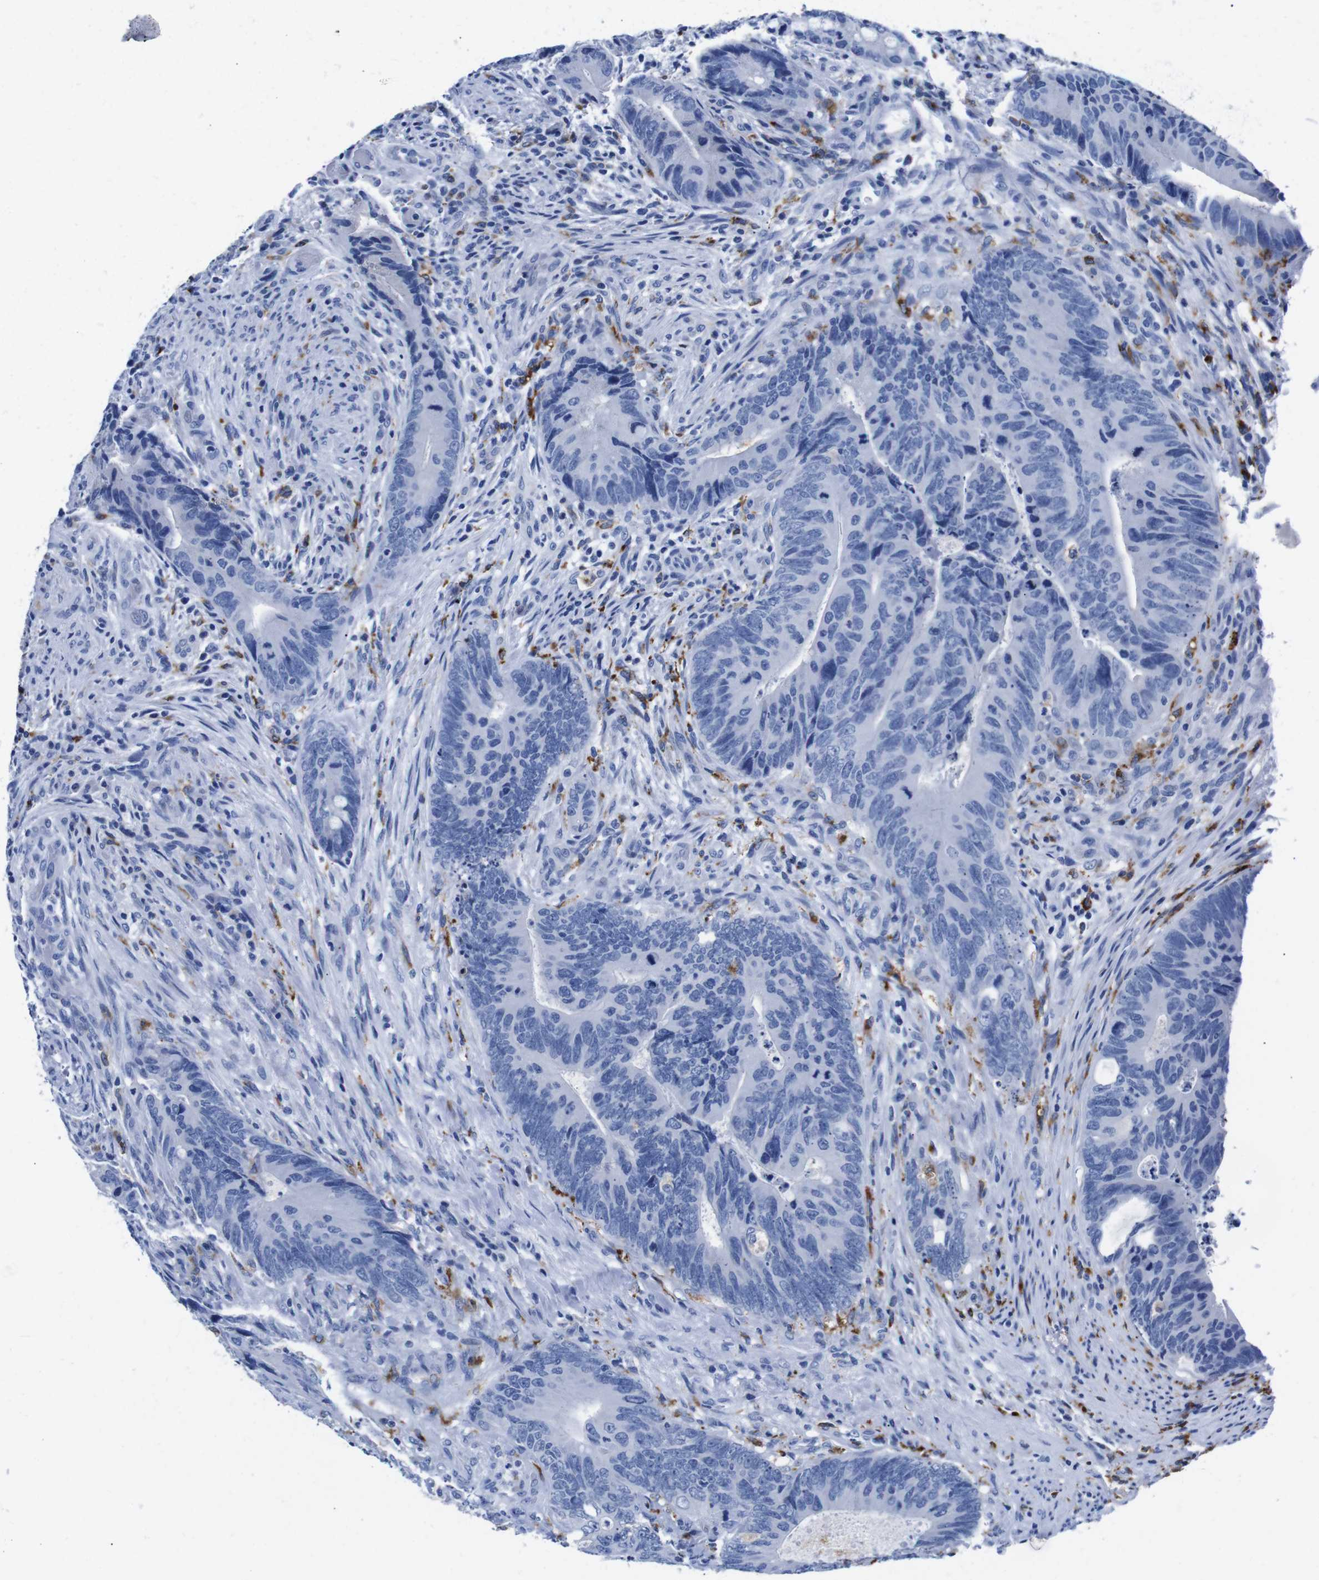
{"staining": {"intensity": "negative", "quantity": "none", "location": "none"}, "tissue": "colorectal cancer", "cell_type": "Tumor cells", "image_type": "cancer", "snomed": [{"axis": "morphology", "description": "Normal tissue, NOS"}, {"axis": "morphology", "description": "Adenocarcinoma, NOS"}, {"axis": "topography", "description": "Colon"}], "caption": "Immunohistochemistry (IHC) of human colorectal cancer (adenocarcinoma) exhibits no expression in tumor cells.", "gene": "HLA-DMB", "patient": {"sex": "male", "age": 56}}